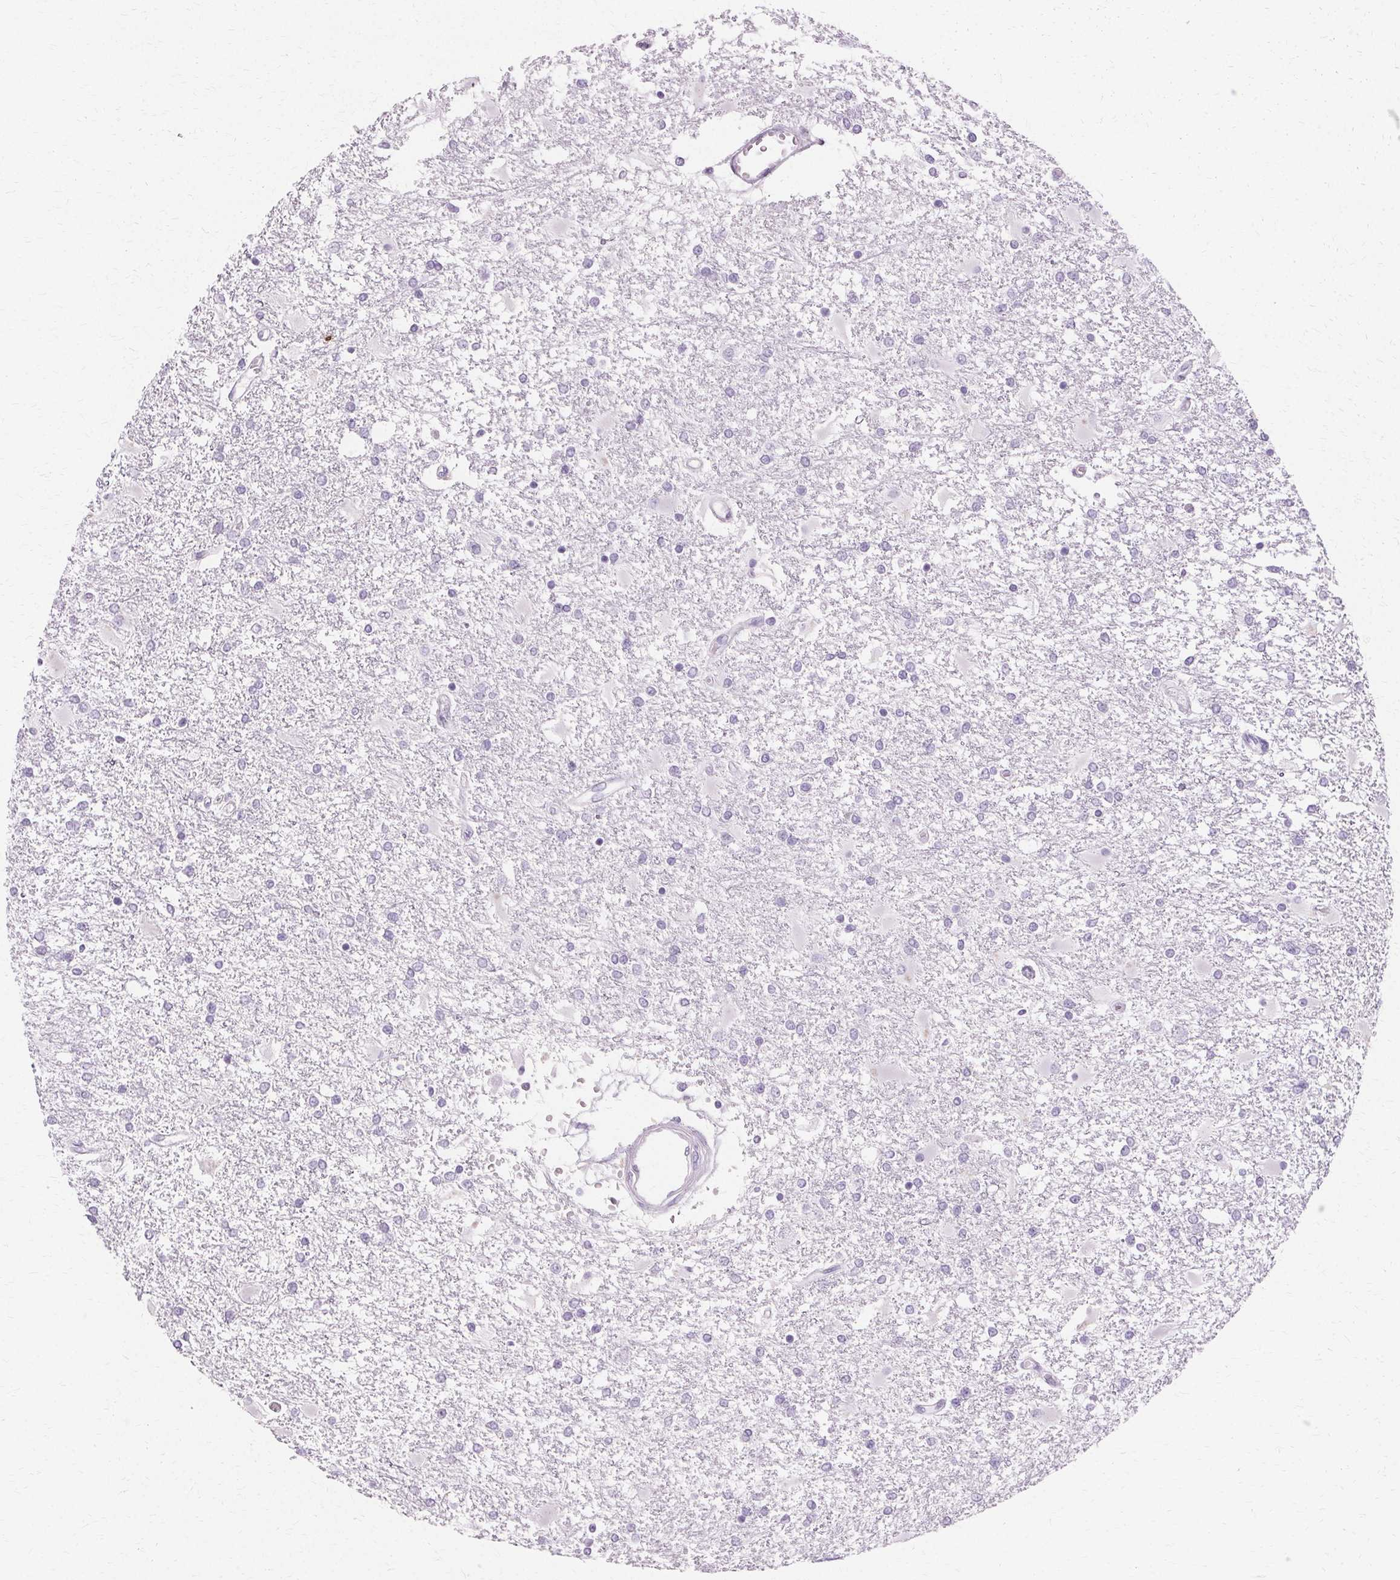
{"staining": {"intensity": "negative", "quantity": "none", "location": "none"}, "tissue": "glioma", "cell_type": "Tumor cells", "image_type": "cancer", "snomed": [{"axis": "morphology", "description": "Glioma, malignant, High grade"}, {"axis": "topography", "description": "Cerebral cortex"}], "caption": "Tumor cells show no significant expression in glioma. Nuclei are stained in blue.", "gene": "KRT6C", "patient": {"sex": "male", "age": 79}}